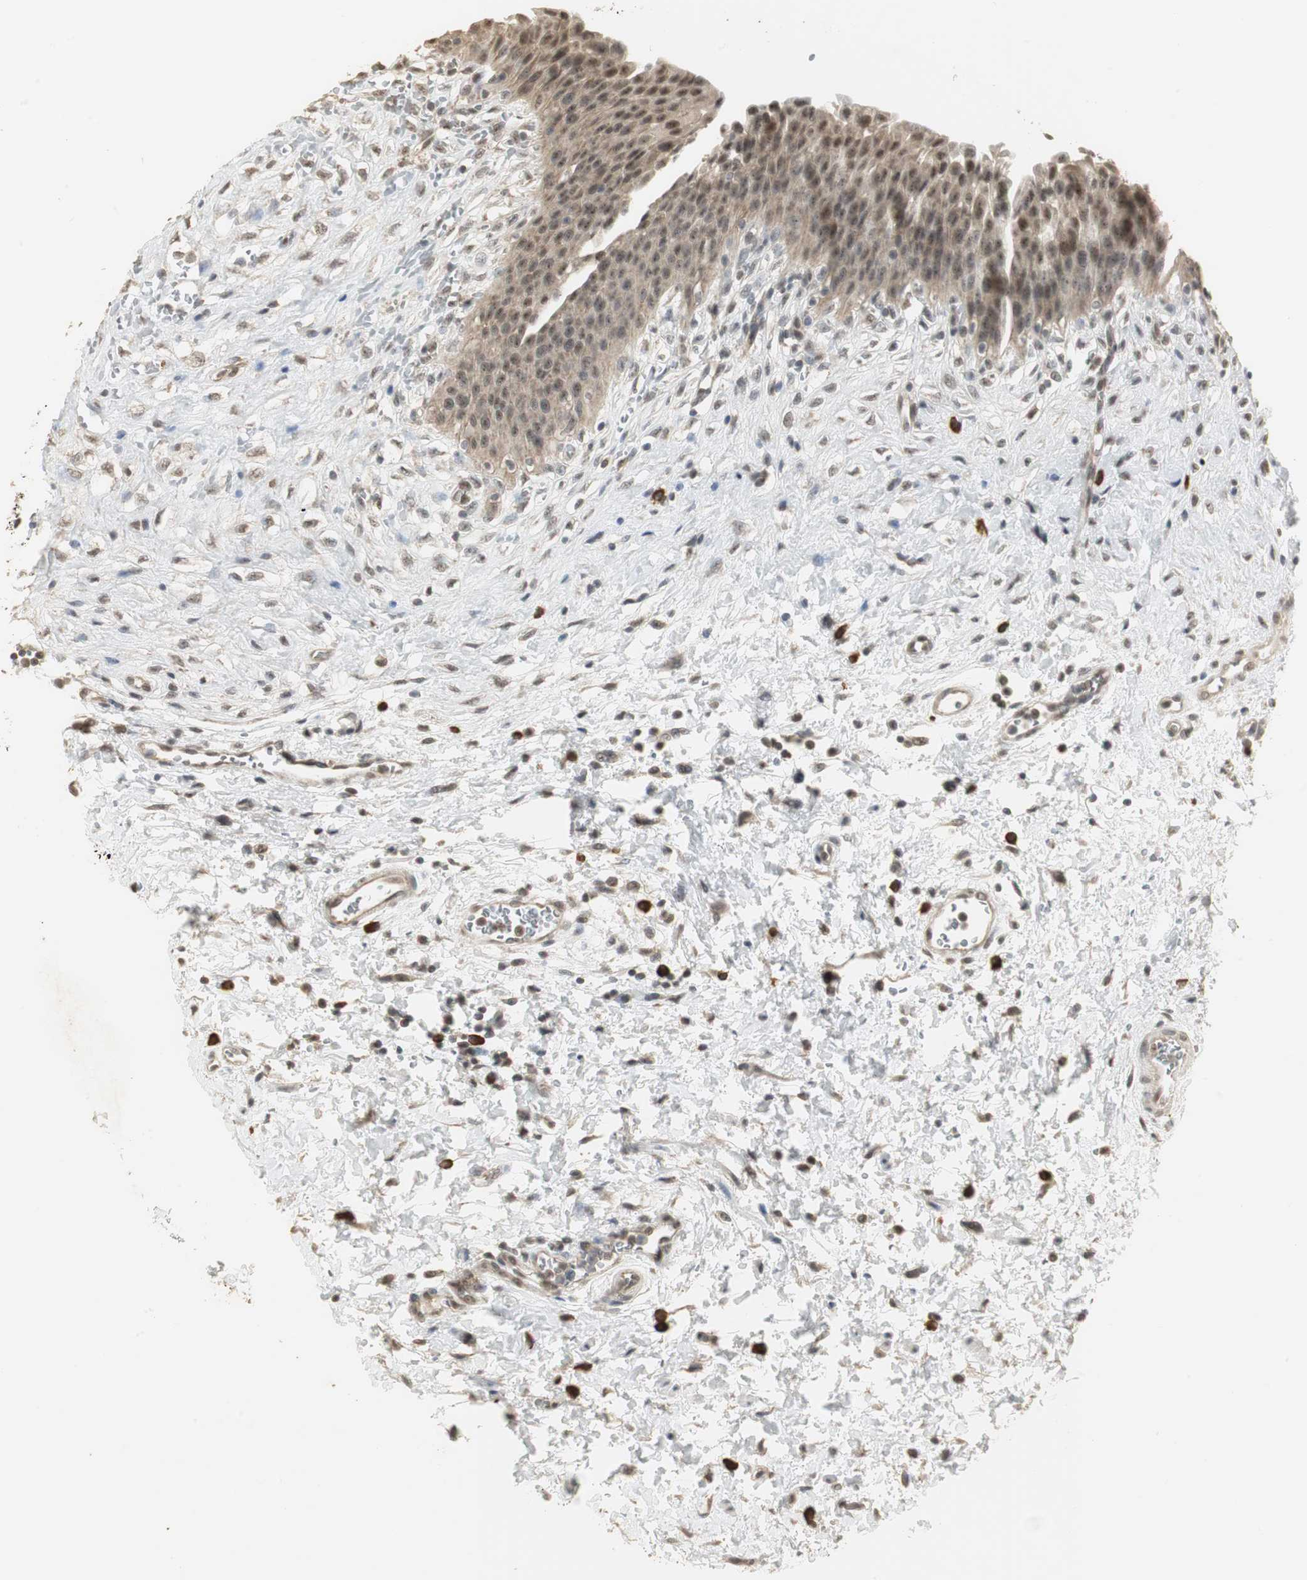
{"staining": {"intensity": "moderate", "quantity": ">75%", "location": "cytoplasmic/membranous,nuclear"}, "tissue": "urinary bladder", "cell_type": "Urothelial cells", "image_type": "normal", "snomed": [{"axis": "morphology", "description": "Normal tissue, NOS"}, {"axis": "morphology", "description": "Dysplasia, NOS"}, {"axis": "topography", "description": "Urinary bladder"}], "caption": "Urothelial cells display moderate cytoplasmic/membranous,nuclear staining in approximately >75% of cells in benign urinary bladder. (Stains: DAB in brown, nuclei in blue, Microscopy: brightfield microscopy at high magnification).", "gene": "ELOA", "patient": {"sex": "male", "age": 35}}